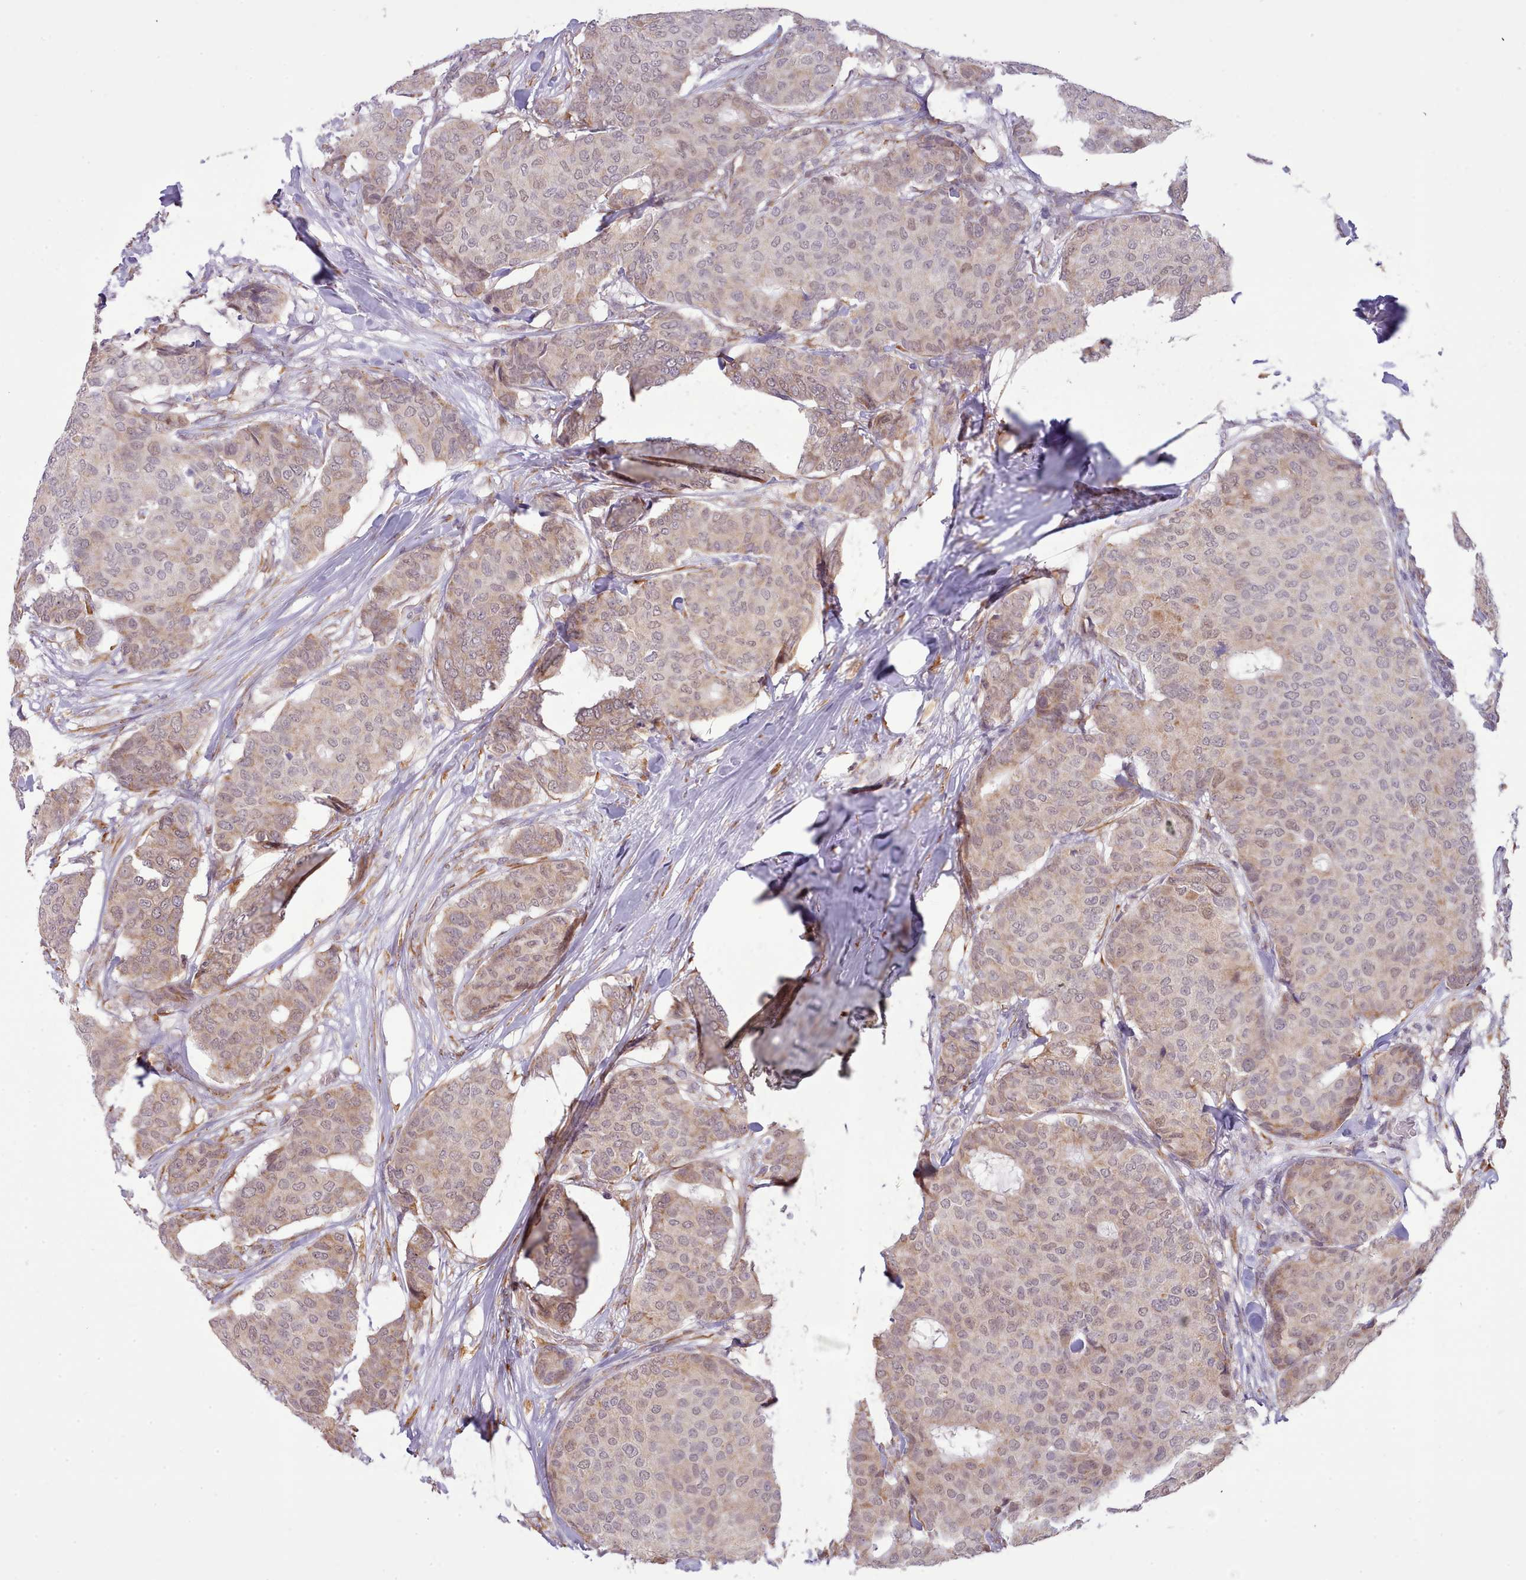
{"staining": {"intensity": "weak", "quantity": ">75%", "location": "cytoplasmic/membranous,nuclear"}, "tissue": "breast cancer", "cell_type": "Tumor cells", "image_type": "cancer", "snomed": [{"axis": "morphology", "description": "Duct carcinoma"}, {"axis": "topography", "description": "Breast"}], "caption": "High-magnification brightfield microscopy of breast invasive ductal carcinoma stained with DAB (brown) and counterstained with hematoxylin (blue). tumor cells exhibit weak cytoplasmic/membranous and nuclear staining is present in about>75% of cells.", "gene": "SEC61B", "patient": {"sex": "female", "age": 75}}